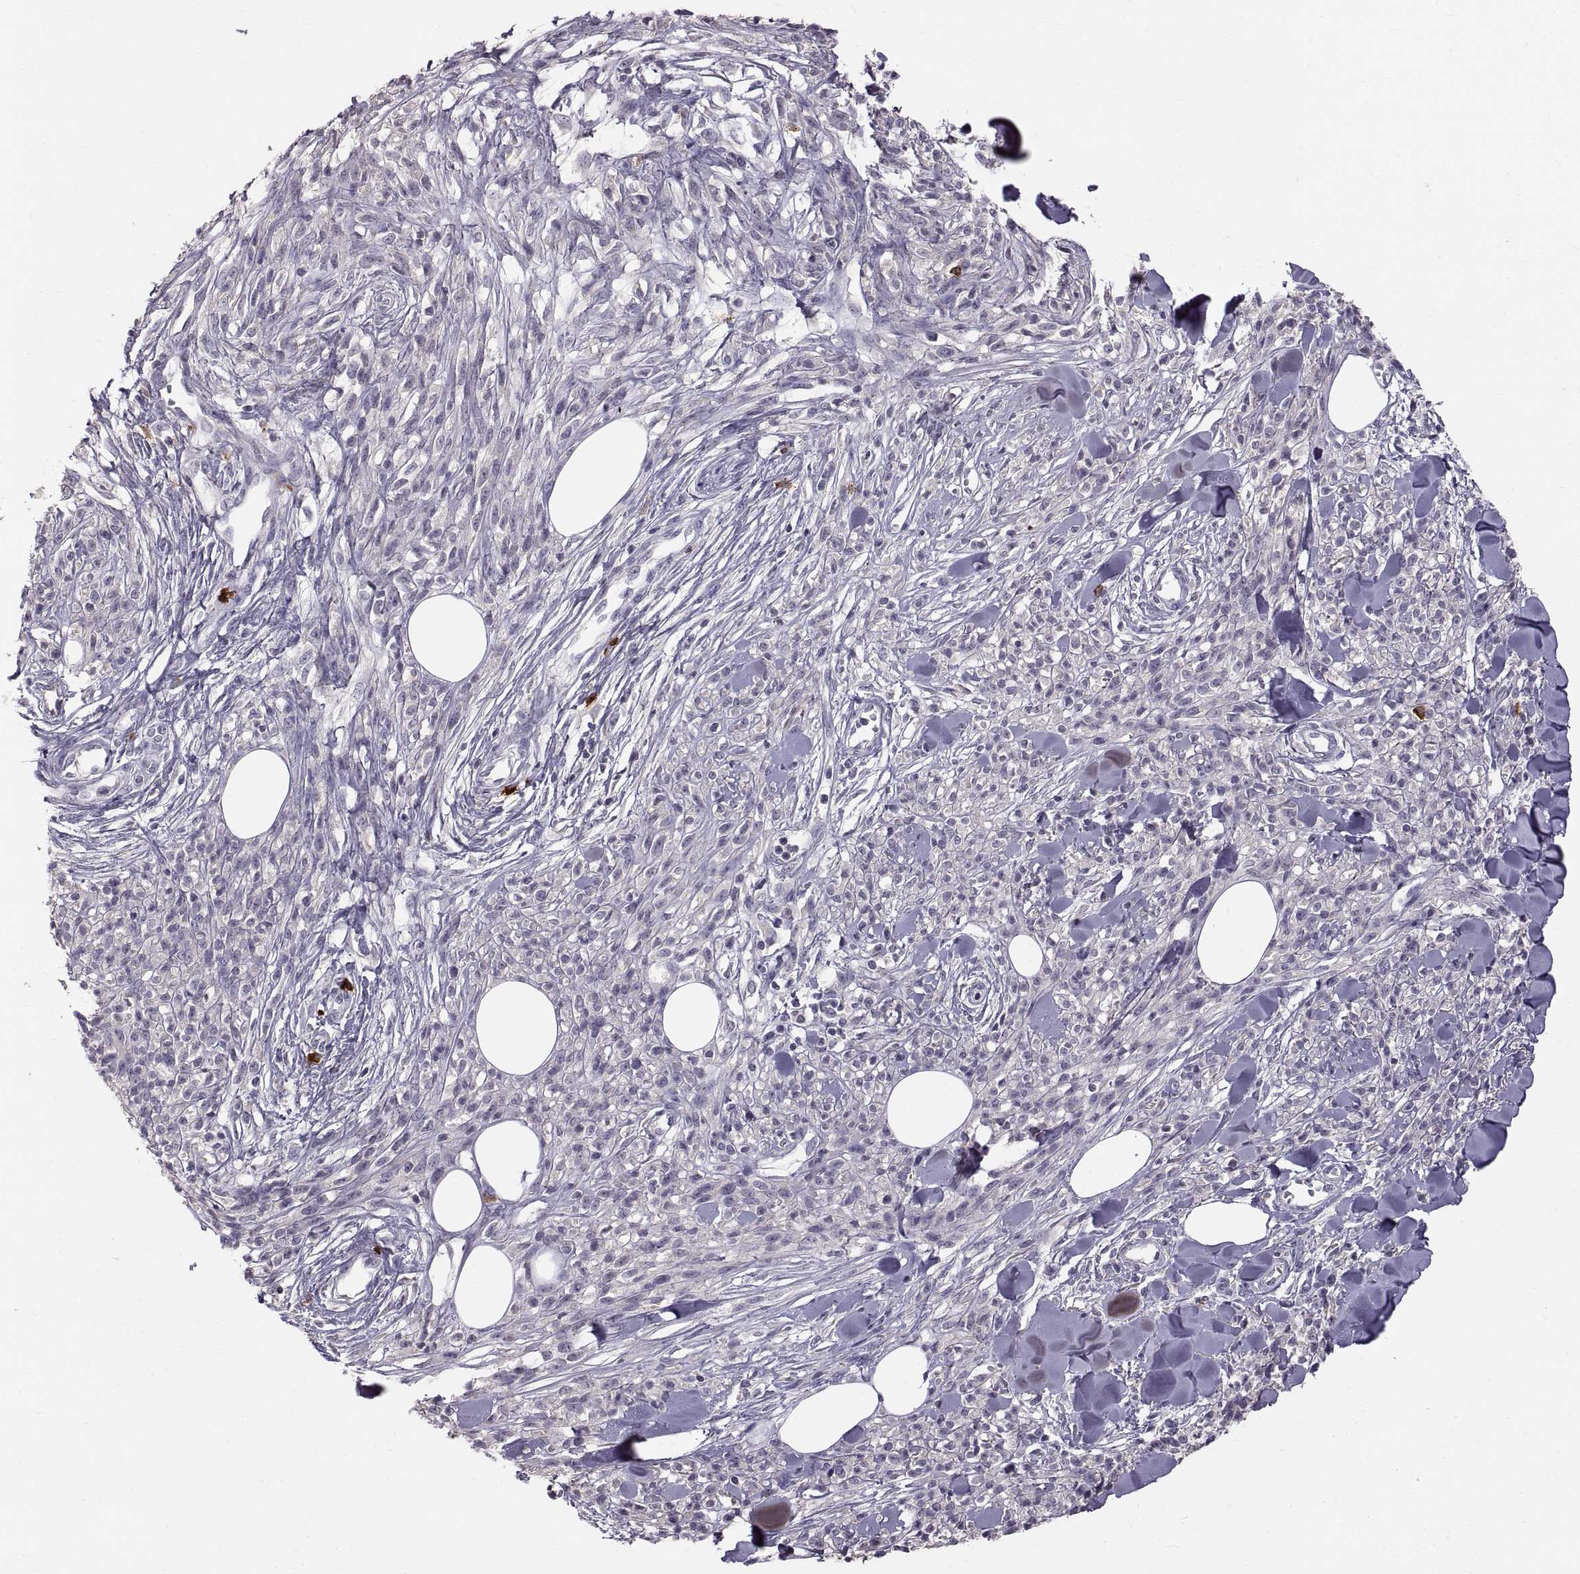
{"staining": {"intensity": "negative", "quantity": "none", "location": "none"}, "tissue": "melanoma", "cell_type": "Tumor cells", "image_type": "cancer", "snomed": [{"axis": "morphology", "description": "Malignant melanoma, NOS"}, {"axis": "topography", "description": "Skin"}, {"axis": "topography", "description": "Skin of trunk"}], "caption": "Malignant melanoma was stained to show a protein in brown. There is no significant staining in tumor cells.", "gene": "WFDC8", "patient": {"sex": "male", "age": 74}}